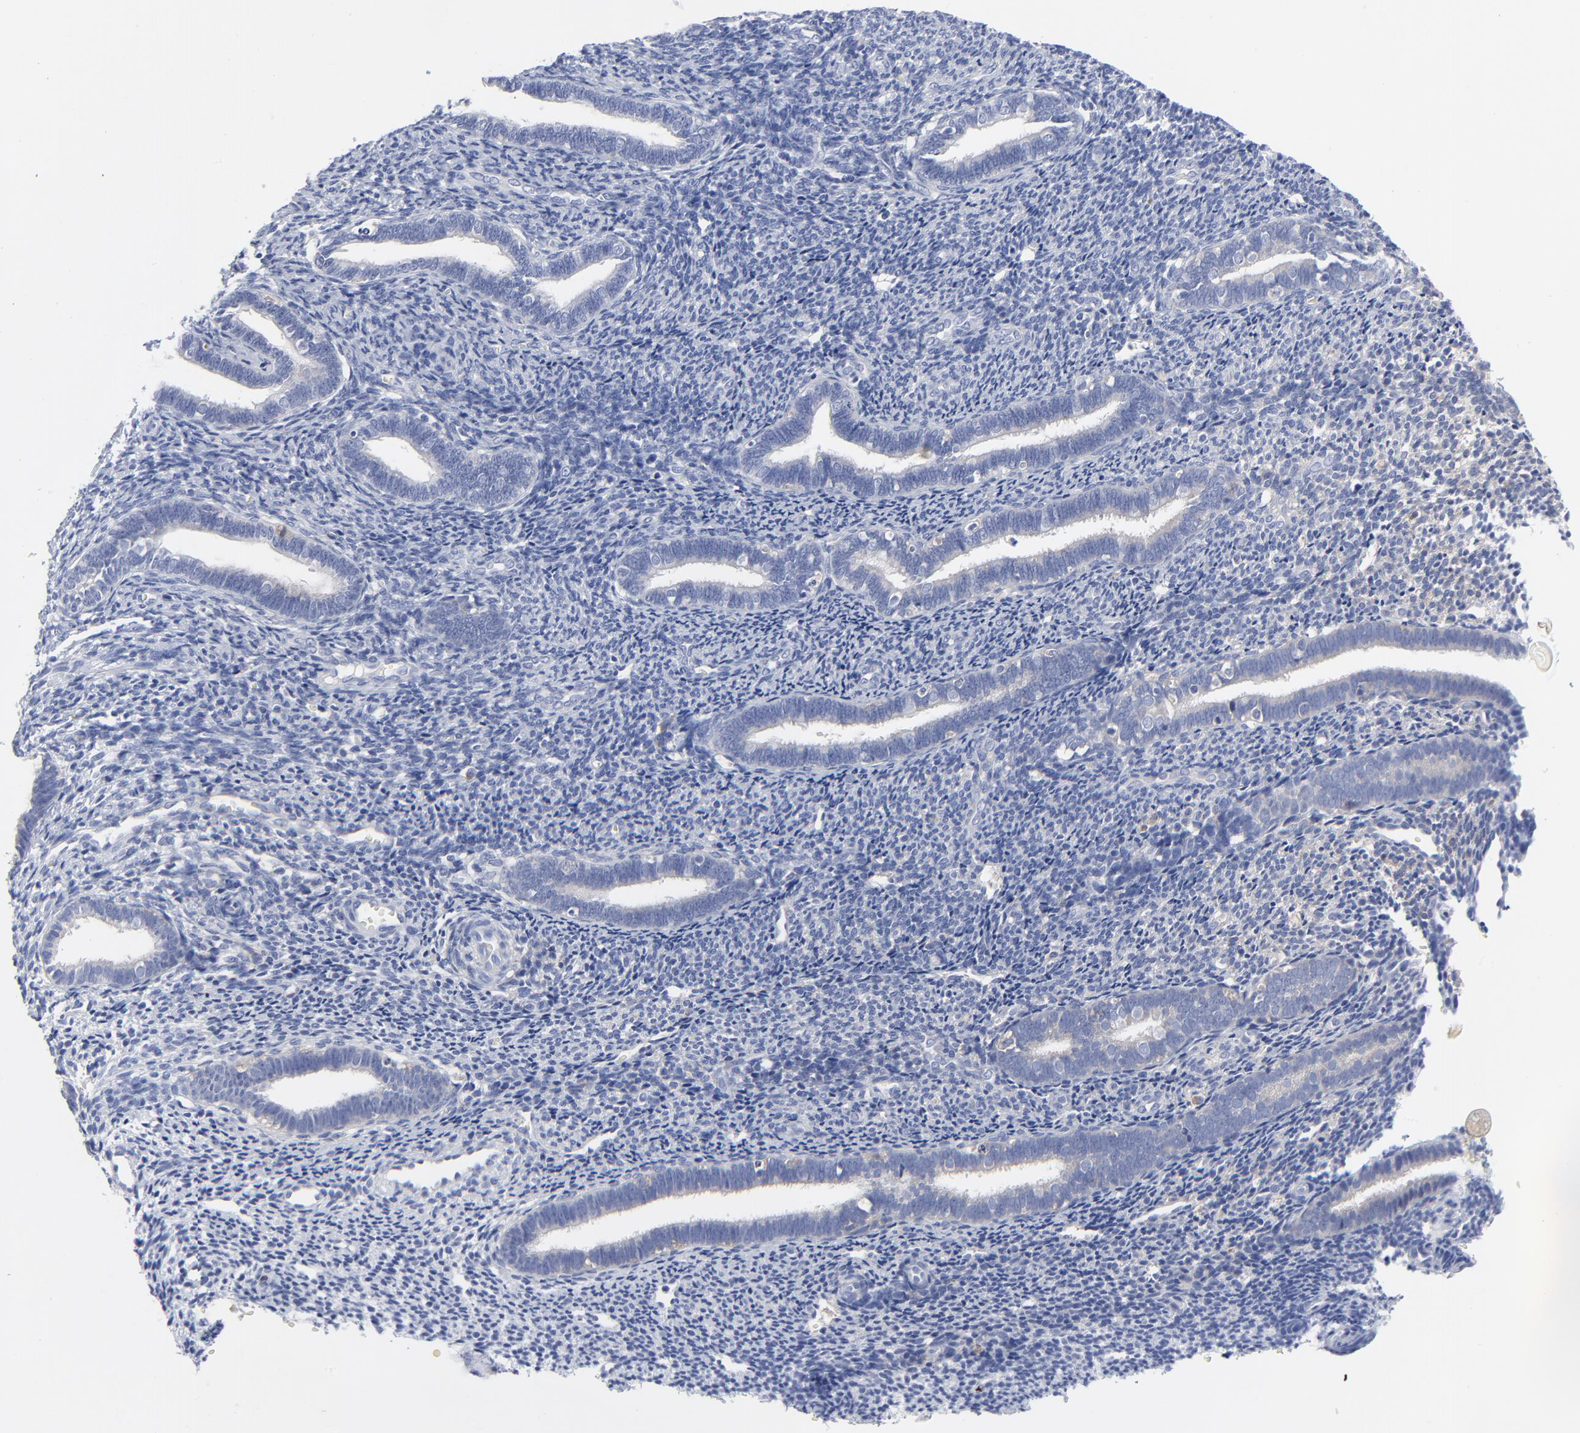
{"staining": {"intensity": "negative", "quantity": "none", "location": "none"}, "tissue": "endometrium", "cell_type": "Cells in endometrial stroma", "image_type": "normal", "snomed": [{"axis": "morphology", "description": "Normal tissue, NOS"}, {"axis": "topography", "description": "Endometrium"}], "caption": "An image of endometrium stained for a protein displays no brown staining in cells in endometrial stroma.", "gene": "STAT2", "patient": {"sex": "female", "age": 27}}